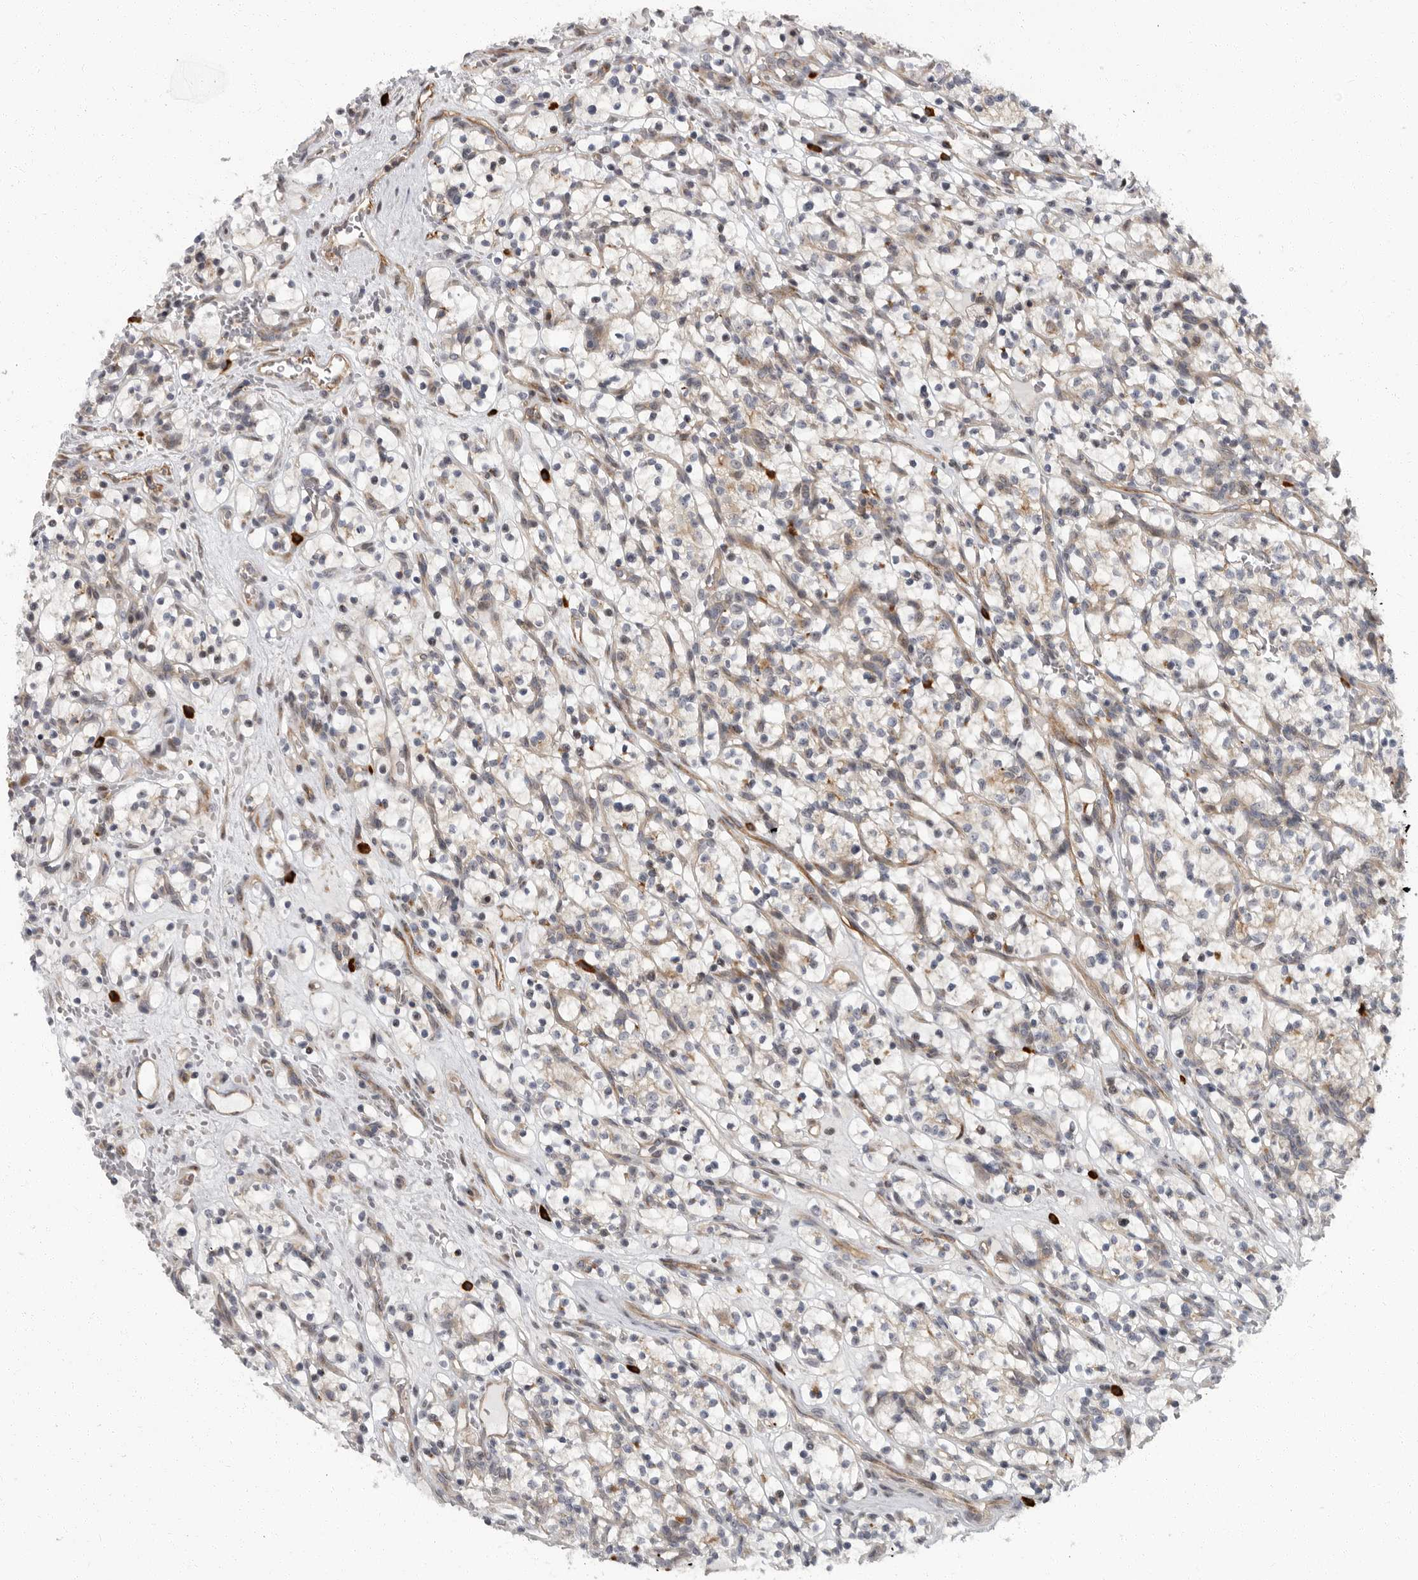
{"staining": {"intensity": "weak", "quantity": "25%-75%", "location": "cytoplasmic/membranous"}, "tissue": "renal cancer", "cell_type": "Tumor cells", "image_type": "cancer", "snomed": [{"axis": "morphology", "description": "Adenocarcinoma, NOS"}, {"axis": "topography", "description": "Kidney"}], "caption": "Protein staining demonstrates weak cytoplasmic/membranous positivity in approximately 25%-75% of tumor cells in adenocarcinoma (renal).", "gene": "PDCD11", "patient": {"sex": "female", "age": 57}}